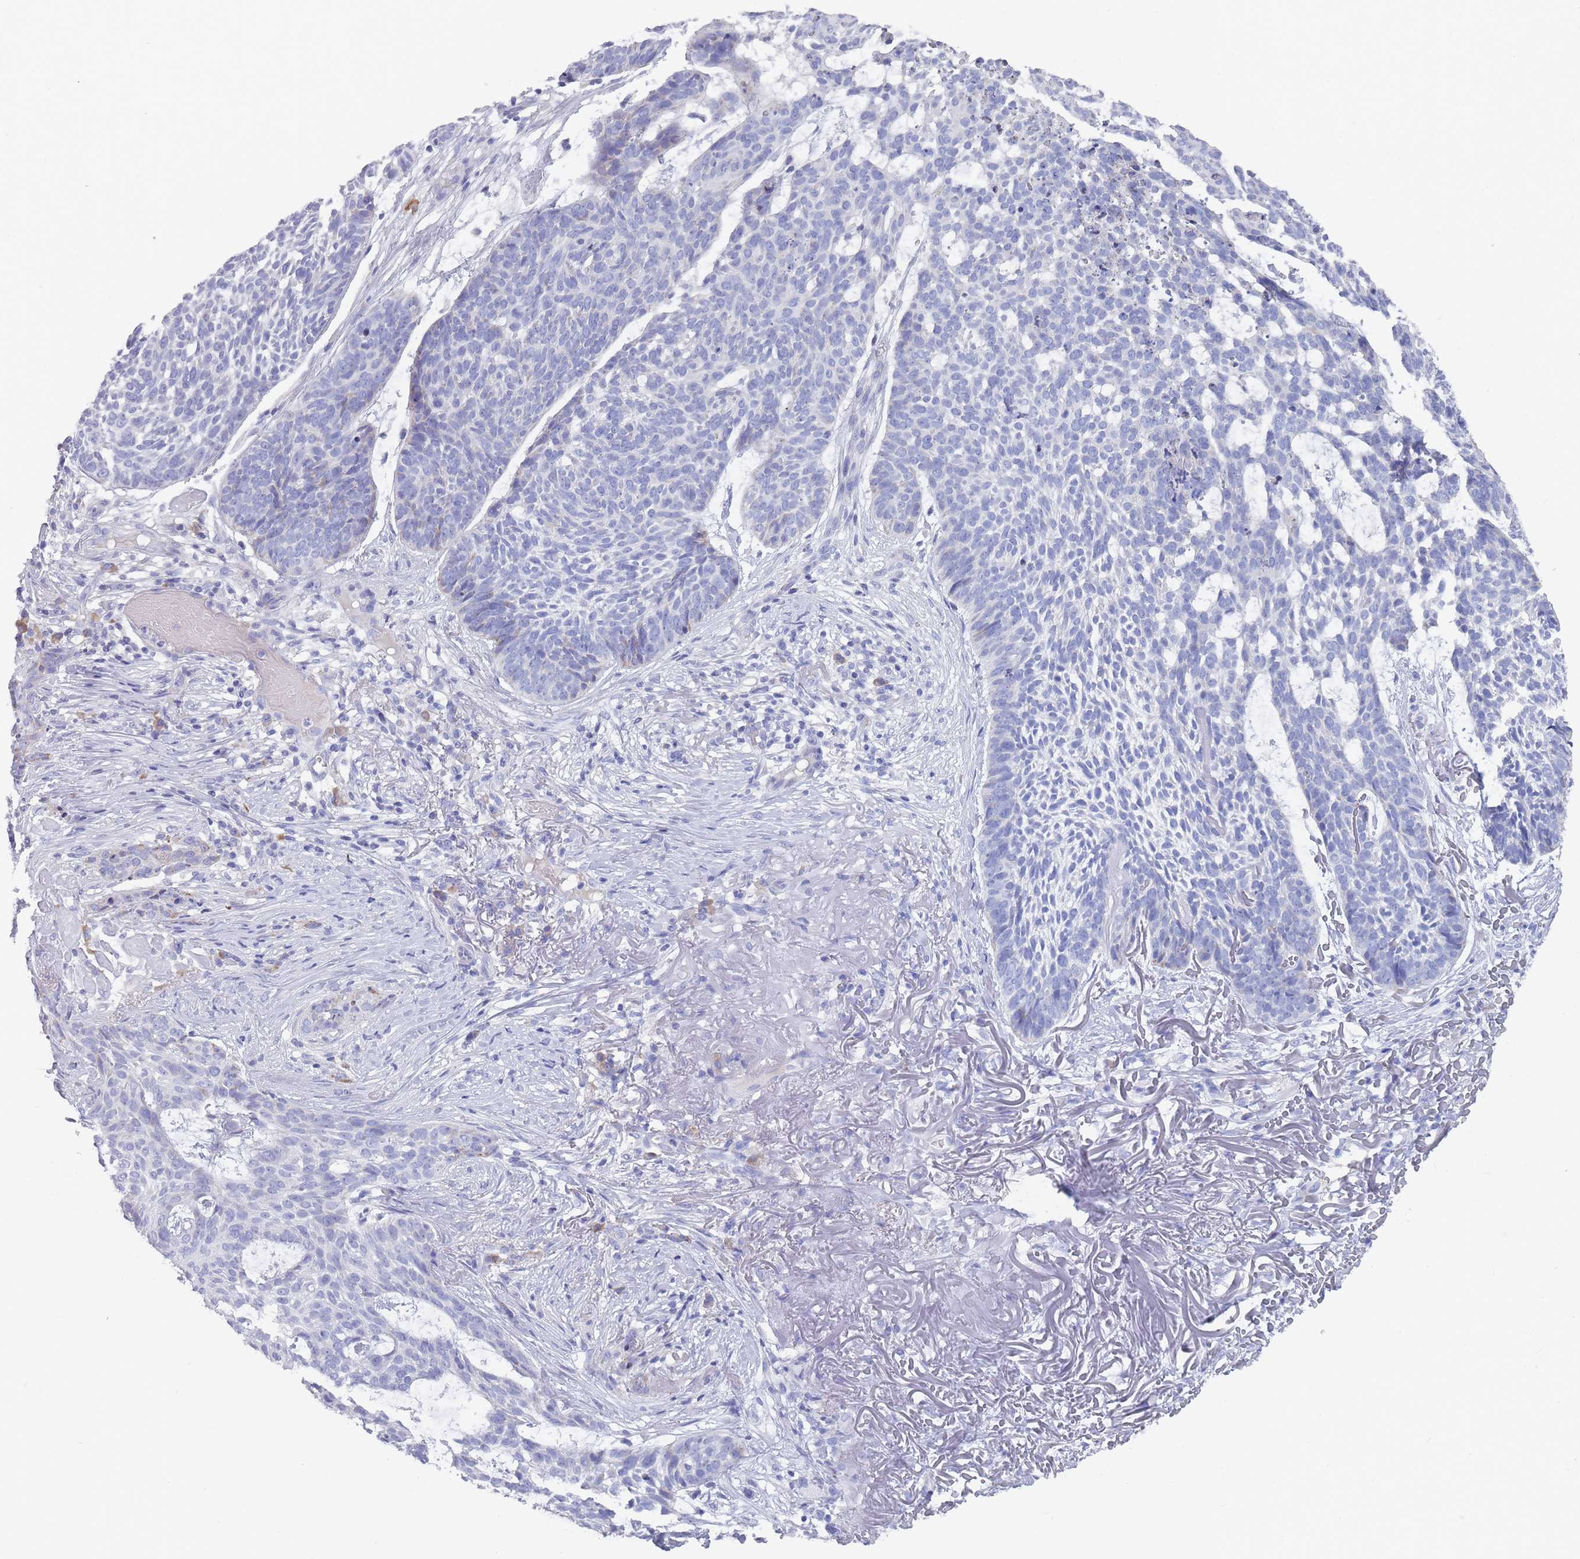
{"staining": {"intensity": "negative", "quantity": "none", "location": "none"}, "tissue": "skin cancer", "cell_type": "Tumor cells", "image_type": "cancer", "snomed": [{"axis": "morphology", "description": "Basal cell carcinoma"}, {"axis": "topography", "description": "Skin"}], "caption": "Immunohistochemistry (IHC) image of neoplastic tissue: human skin cancer stained with DAB shows no significant protein expression in tumor cells.", "gene": "ST8SIA5", "patient": {"sex": "female", "age": 89}}